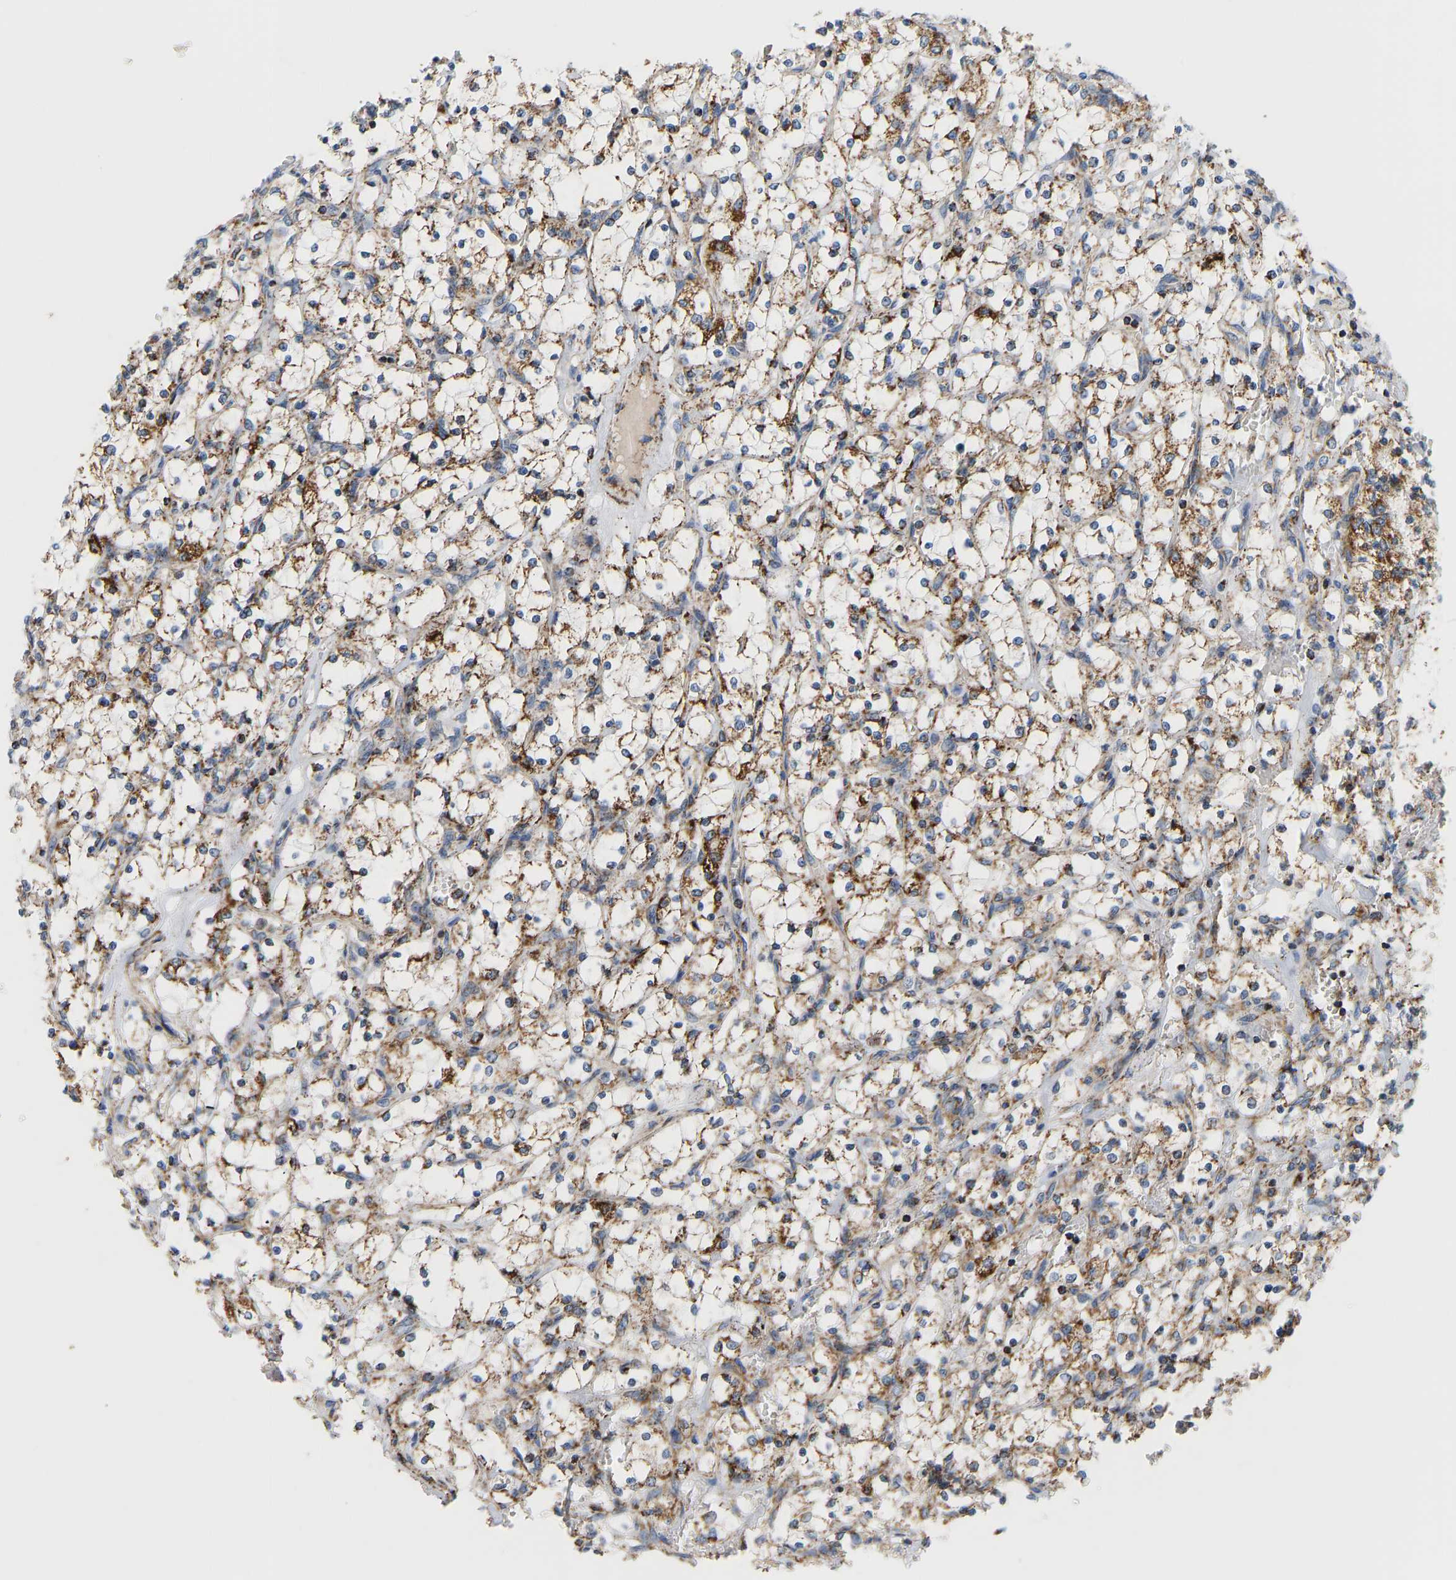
{"staining": {"intensity": "moderate", "quantity": ">75%", "location": "cytoplasmic/membranous"}, "tissue": "renal cancer", "cell_type": "Tumor cells", "image_type": "cancer", "snomed": [{"axis": "morphology", "description": "Adenocarcinoma, NOS"}, {"axis": "topography", "description": "Kidney"}], "caption": "Approximately >75% of tumor cells in renal cancer (adenocarcinoma) reveal moderate cytoplasmic/membranous protein expression as visualized by brown immunohistochemical staining.", "gene": "GPSM2", "patient": {"sex": "female", "age": 69}}